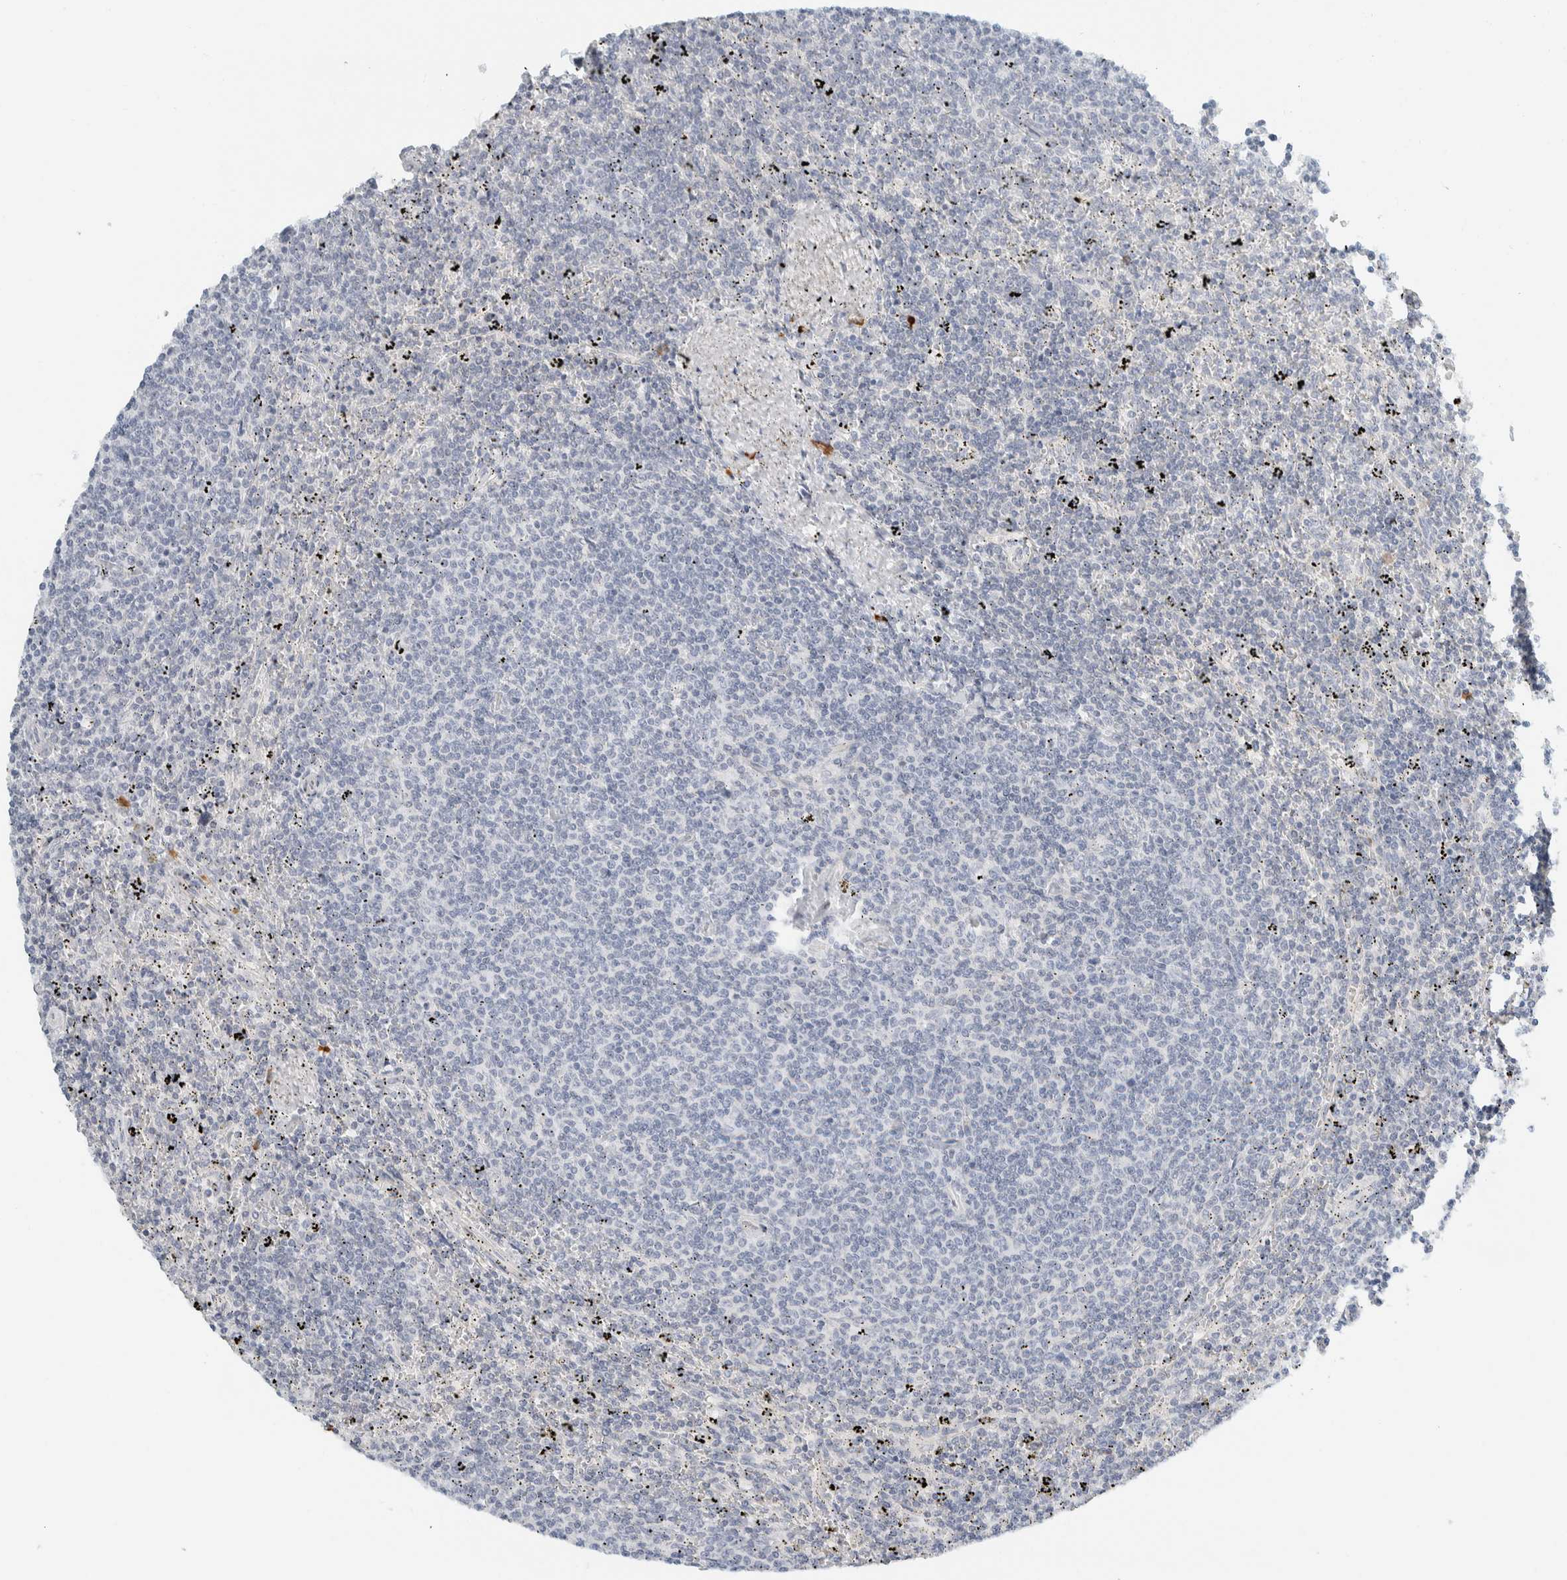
{"staining": {"intensity": "negative", "quantity": "none", "location": "none"}, "tissue": "lymphoma", "cell_type": "Tumor cells", "image_type": "cancer", "snomed": [{"axis": "morphology", "description": "Malignant lymphoma, non-Hodgkin's type, Low grade"}, {"axis": "topography", "description": "Spleen"}], "caption": "This micrograph is of lymphoma stained with IHC to label a protein in brown with the nuclei are counter-stained blue. There is no expression in tumor cells. (DAB immunohistochemistry (IHC) with hematoxylin counter stain).", "gene": "ARHGAP27", "patient": {"sex": "female", "age": 50}}